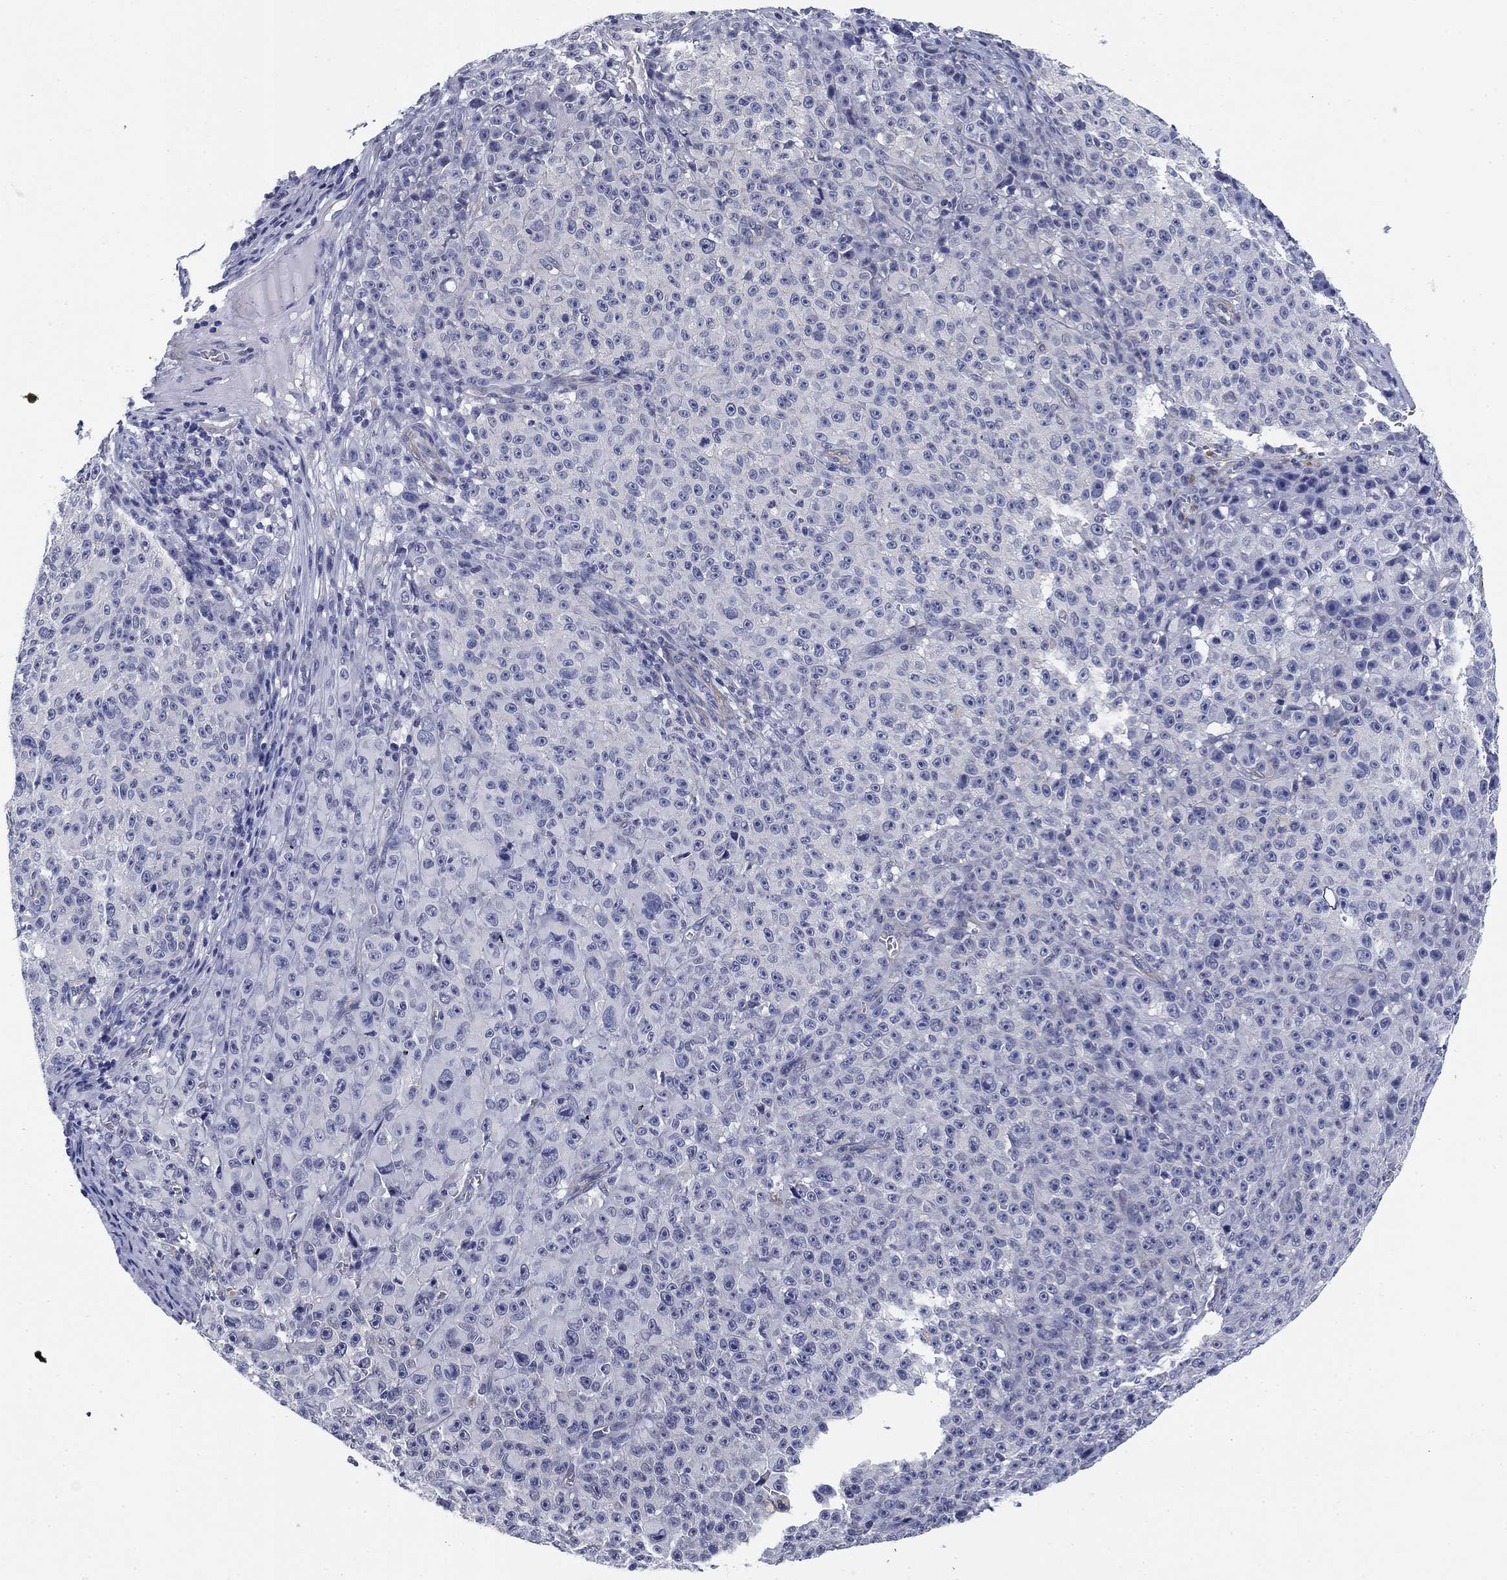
{"staining": {"intensity": "negative", "quantity": "none", "location": "none"}, "tissue": "melanoma", "cell_type": "Tumor cells", "image_type": "cancer", "snomed": [{"axis": "morphology", "description": "Malignant melanoma, NOS"}, {"axis": "topography", "description": "Skin"}], "caption": "Melanoma was stained to show a protein in brown. There is no significant expression in tumor cells.", "gene": "OTUB2", "patient": {"sex": "female", "age": 82}}